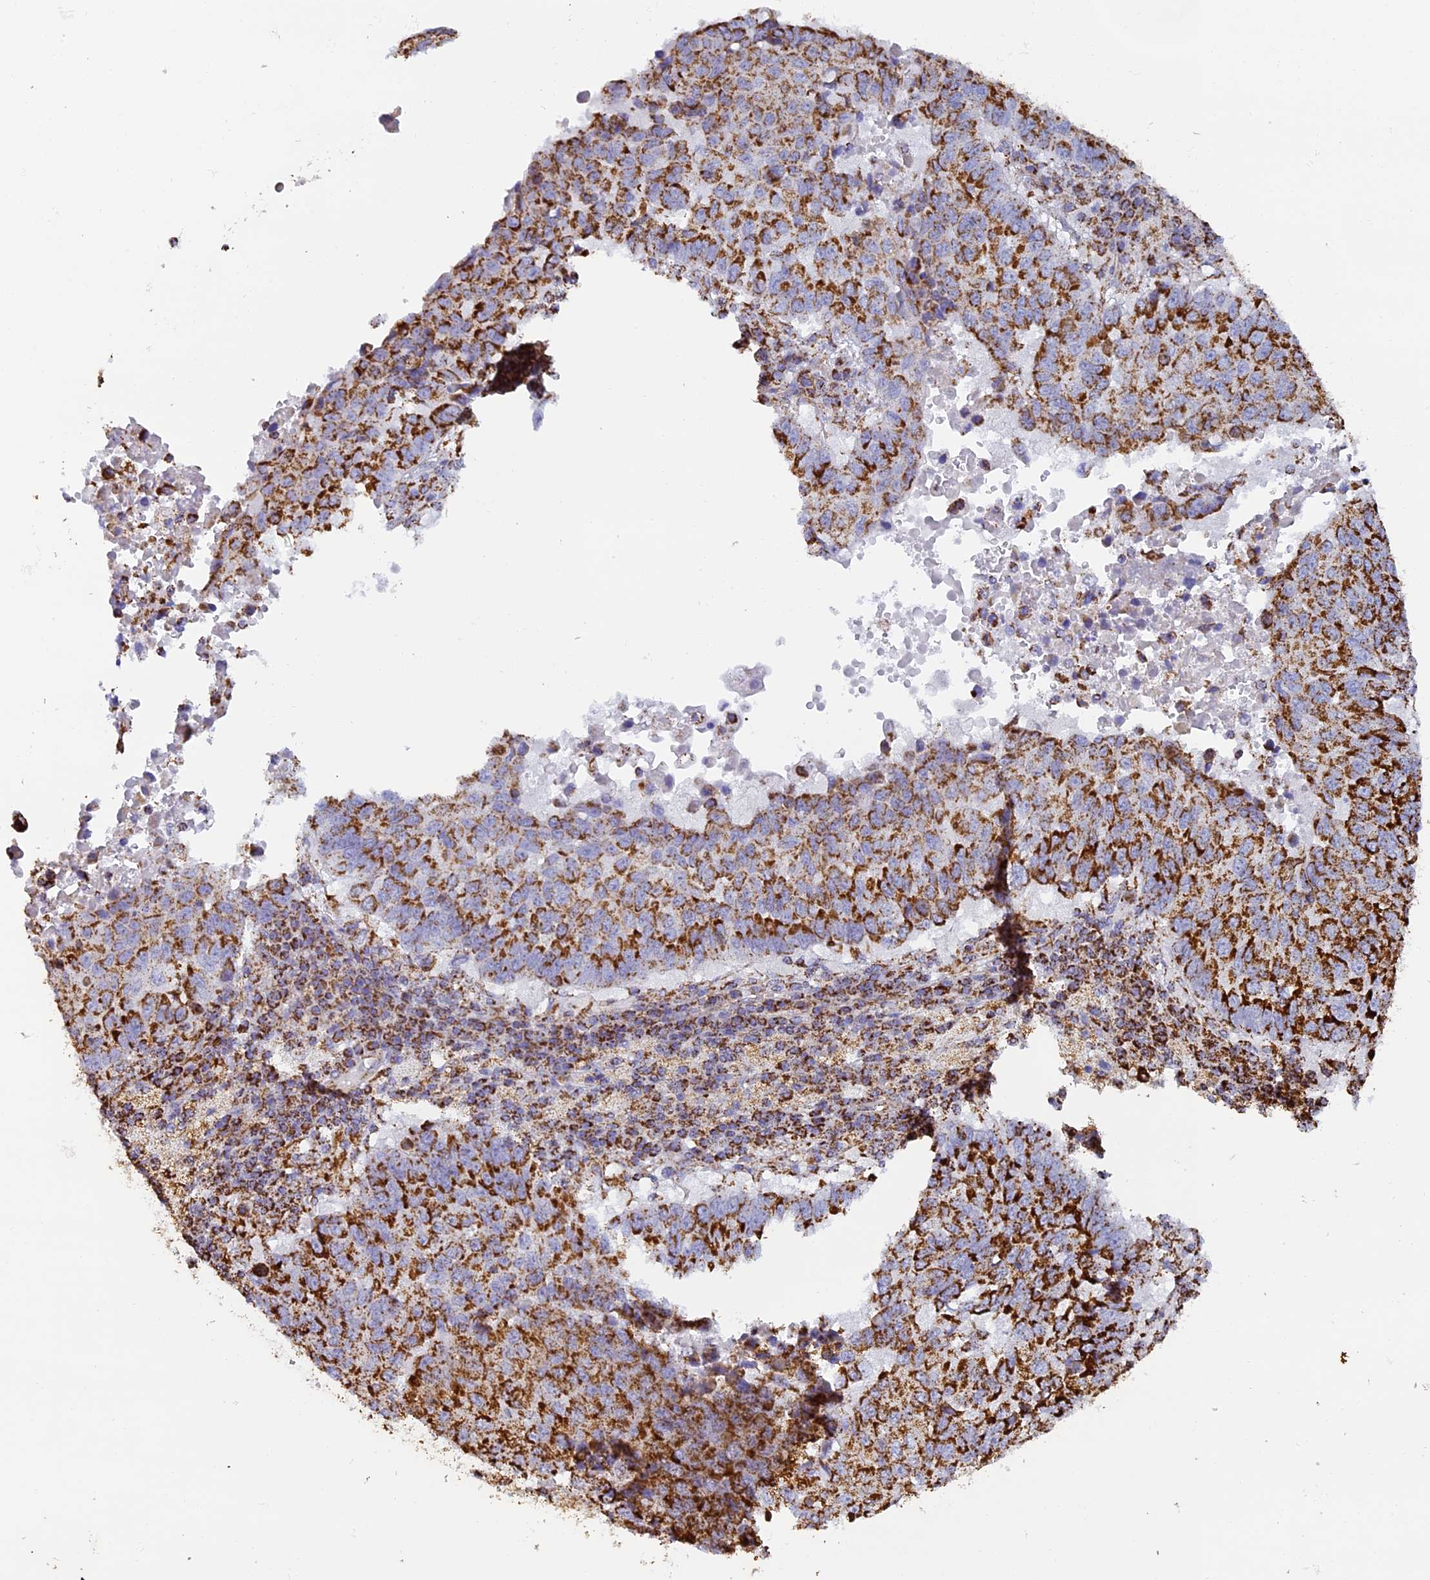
{"staining": {"intensity": "strong", "quantity": ">75%", "location": "cytoplasmic/membranous"}, "tissue": "lung cancer", "cell_type": "Tumor cells", "image_type": "cancer", "snomed": [{"axis": "morphology", "description": "Squamous cell carcinoma, NOS"}, {"axis": "topography", "description": "Lung"}], "caption": "Human squamous cell carcinoma (lung) stained for a protein (brown) displays strong cytoplasmic/membranous positive positivity in approximately >75% of tumor cells.", "gene": "STK17A", "patient": {"sex": "male", "age": 73}}